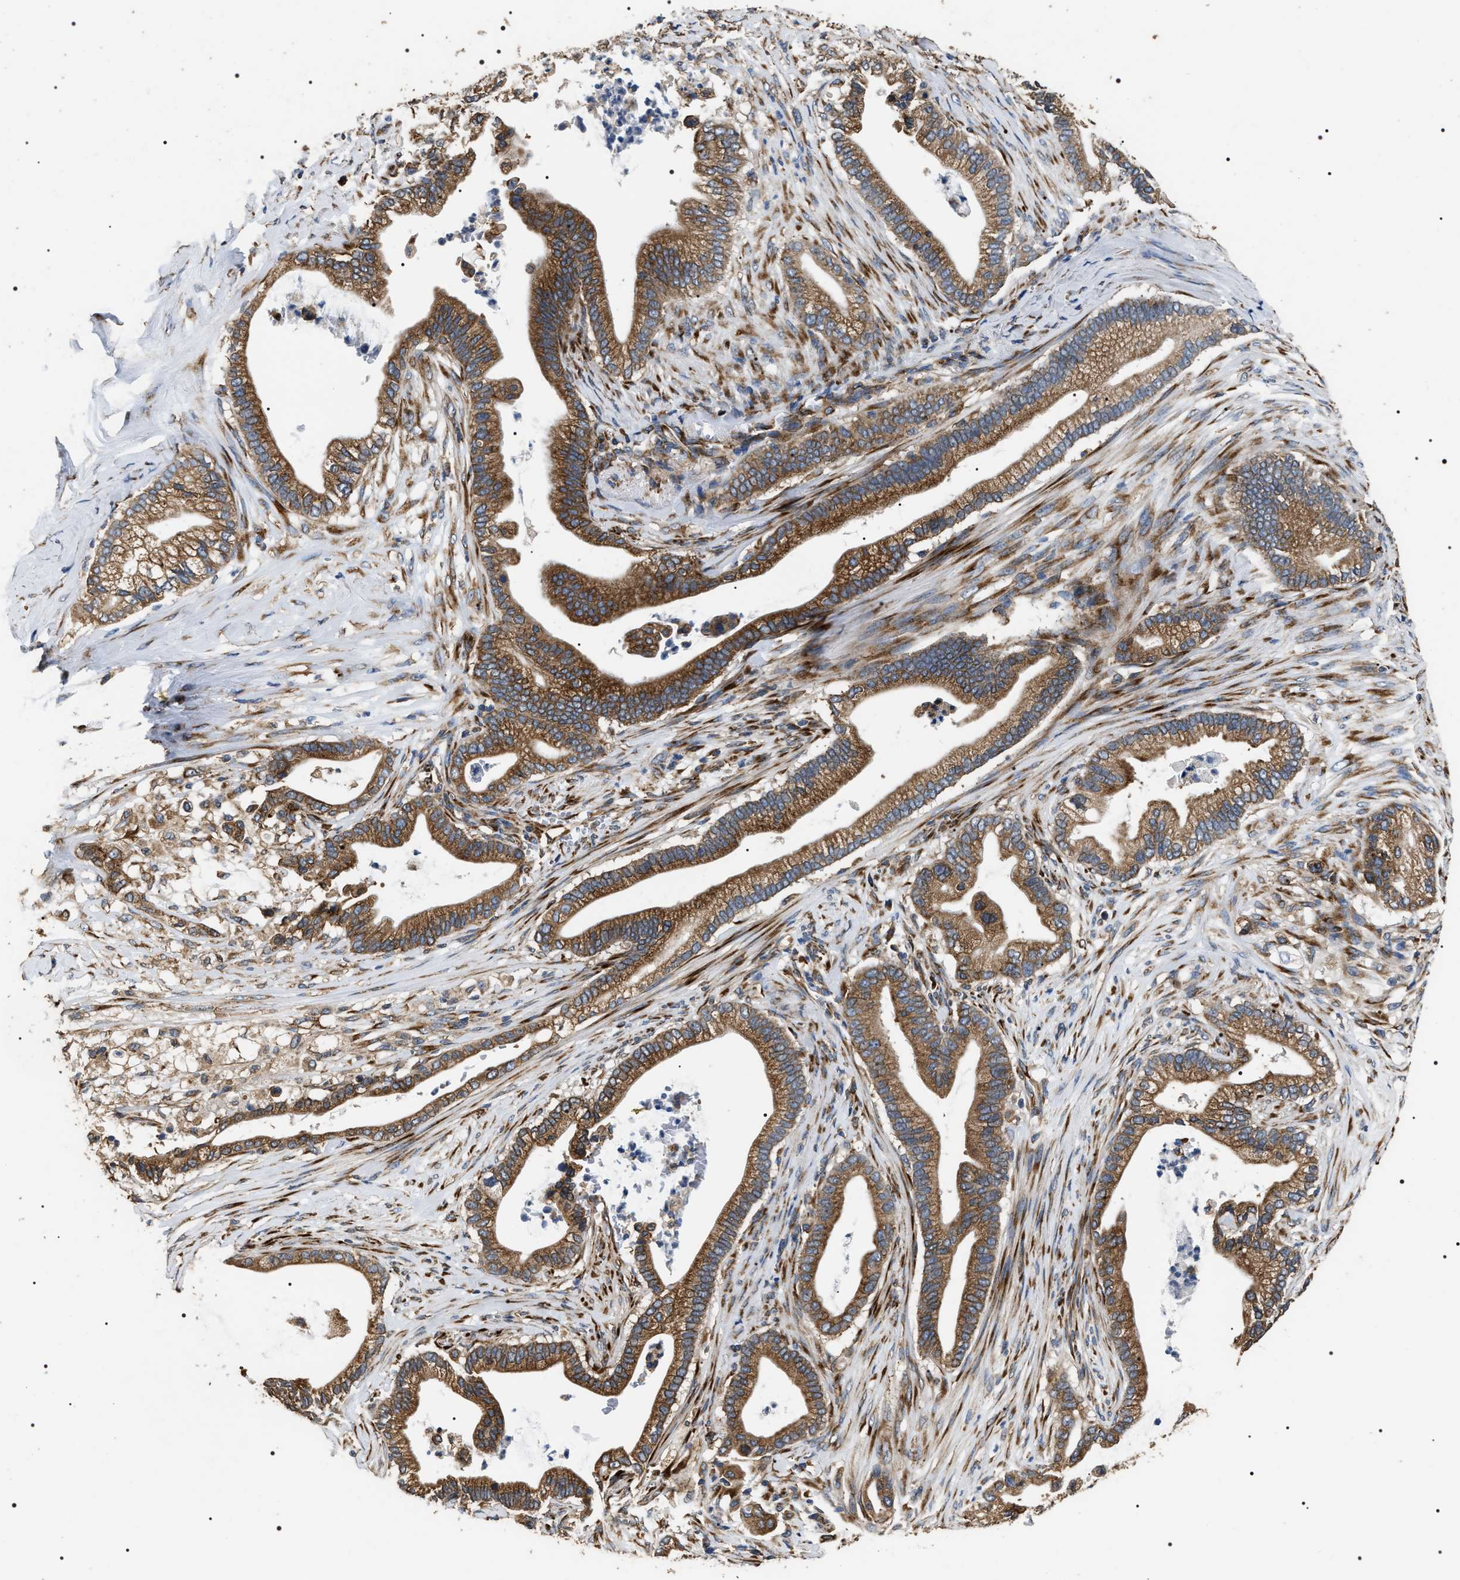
{"staining": {"intensity": "strong", "quantity": ">75%", "location": "cytoplasmic/membranous"}, "tissue": "pancreatic cancer", "cell_type": "Tumor cells", "image_type": "cancer", "snomed": [{"axis": "morphology", "description": "Adenocarcinoma, NOS"}, {"axis": "topography", "description": "Pancreas"}], "caption": "A brown stain highlights strong cytoplasmic/membranous staining of a protein in pancreatic cancer tumor cells.", "gene": "KTN1", "patient": {"sex": "male", "age": 69}}